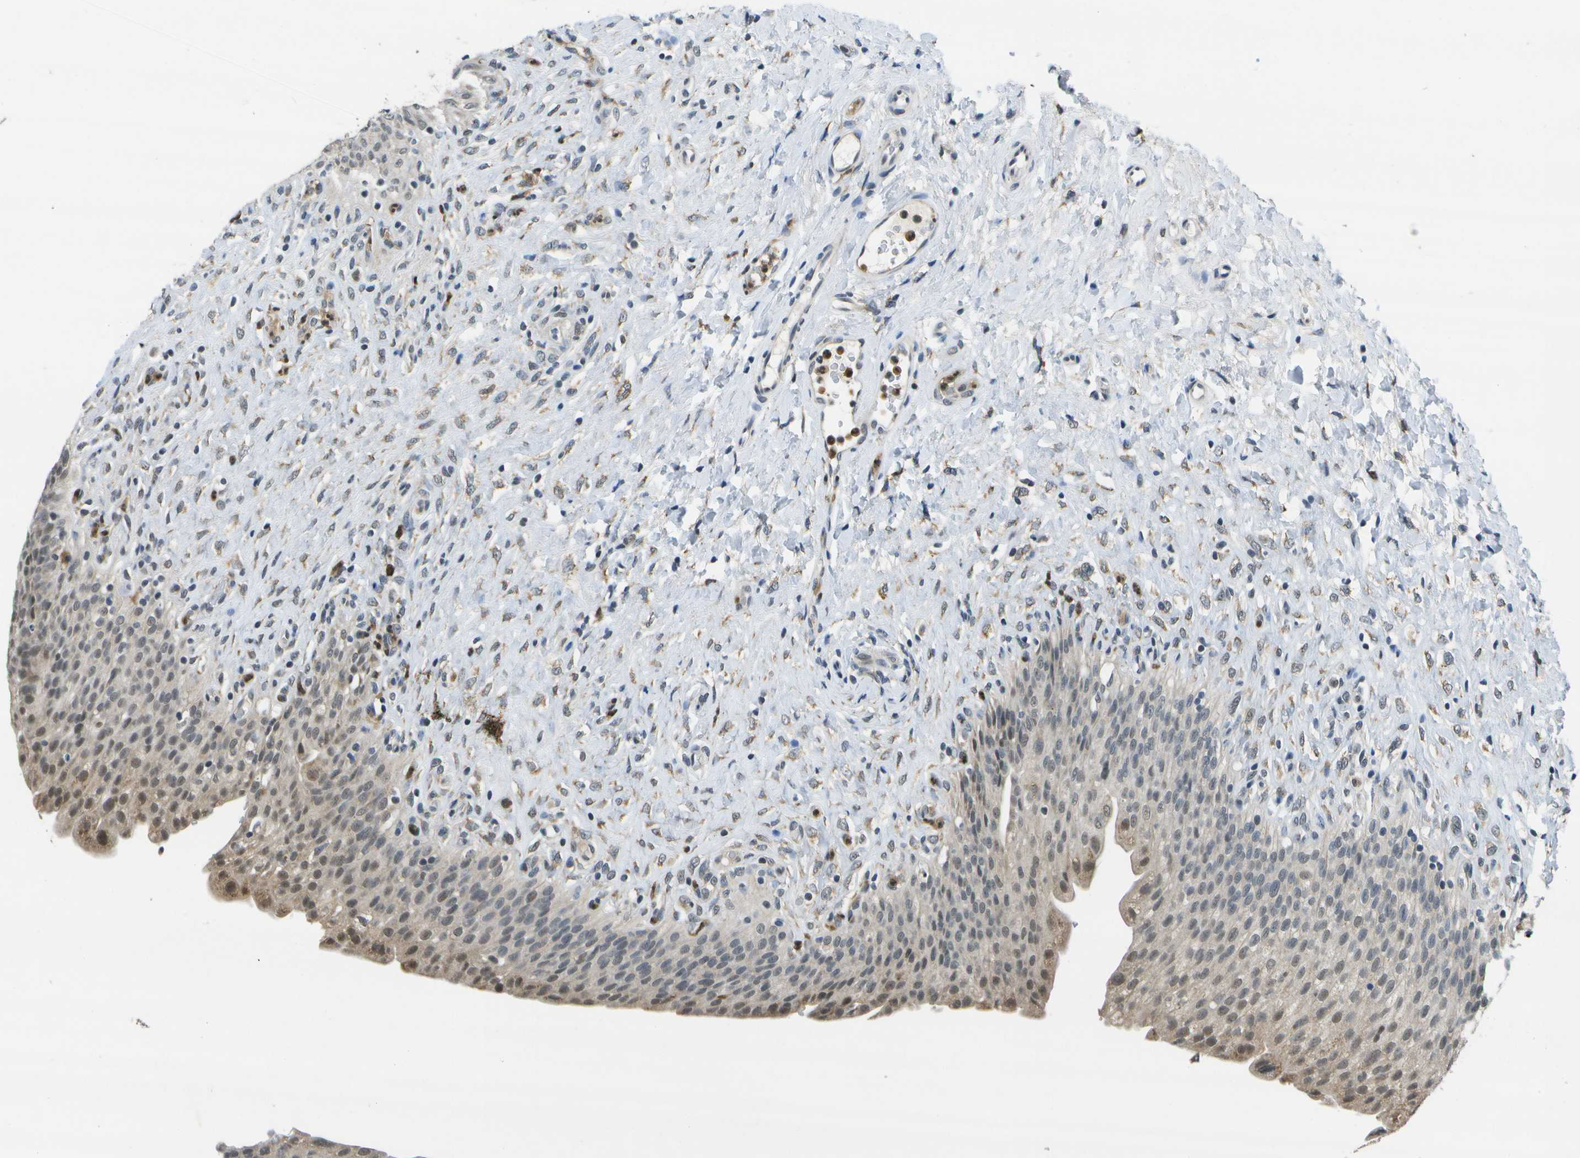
{"staining": {"intensity": "moderate", "quantity": "<25%", "location": "nuclear"}, "tissue": "urinary bladder", "cell_type": "Urothelial cells", "image_type": "normal", "snomed": [{"axis": "morphology", "description": "Urothelial carcinoma, High grade"}, {"axis": "topography", "description": "Urinary bladder"}], "caption": "Urinary bladder stained with a brown dye exhibits moderate nuclear positive positivity in approximately <25% of urothelial cells.", "gene": "DSE", "patient": {"sex": "male", "age": 46}}